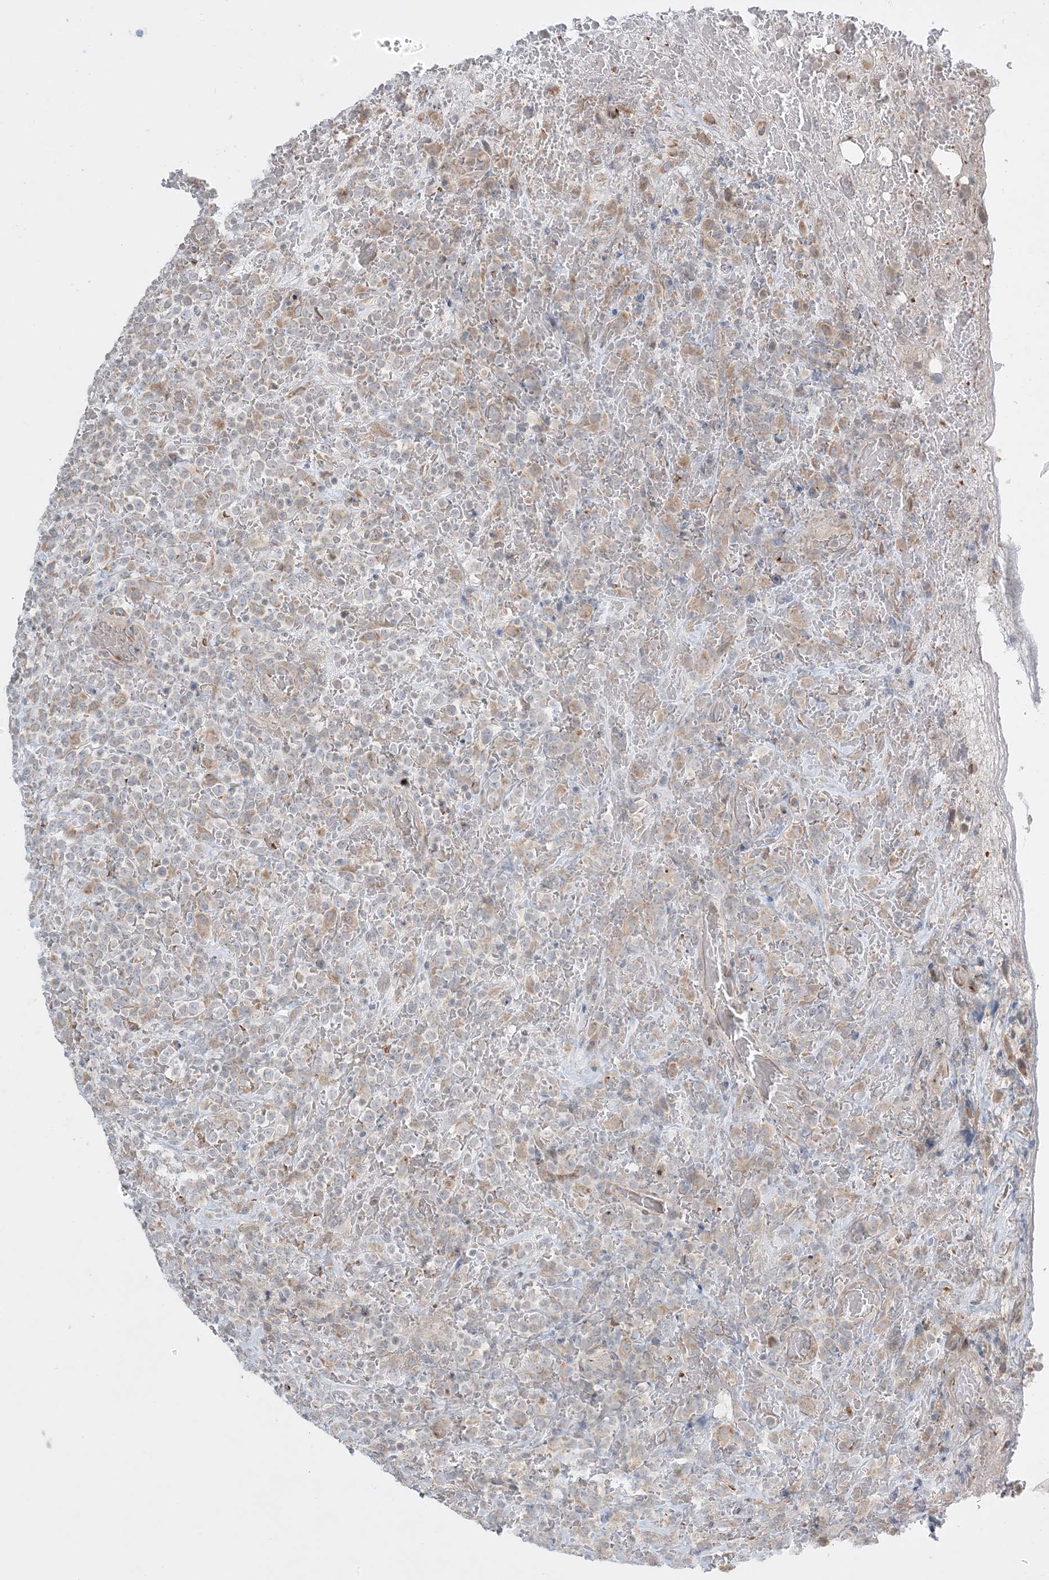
{"staining": {"intensity": "weak", "quantity": "<25%", "location": "cytoplasmic/membranous"}, "tissue": "lymphoma", "cell_type": "Tumor cells", "image_type": "cancer", "snomed": [{"axis": "morphology", "description": "Malignant lymphoma, non-Hodgkin's type, High grade"}, {"axis": "topography", "description": "Colon"}], "caption": "DAB immunohistochemical staining of human lymphoma reveals no significant positivity in tumor cells. (DAB (3,3'-diaminobenzidine) immunohistochemistry visualized using brightfield microscopy, high magnification).", "gene": "MMGT1", "patient": {"sex": "female", "age": 53}}